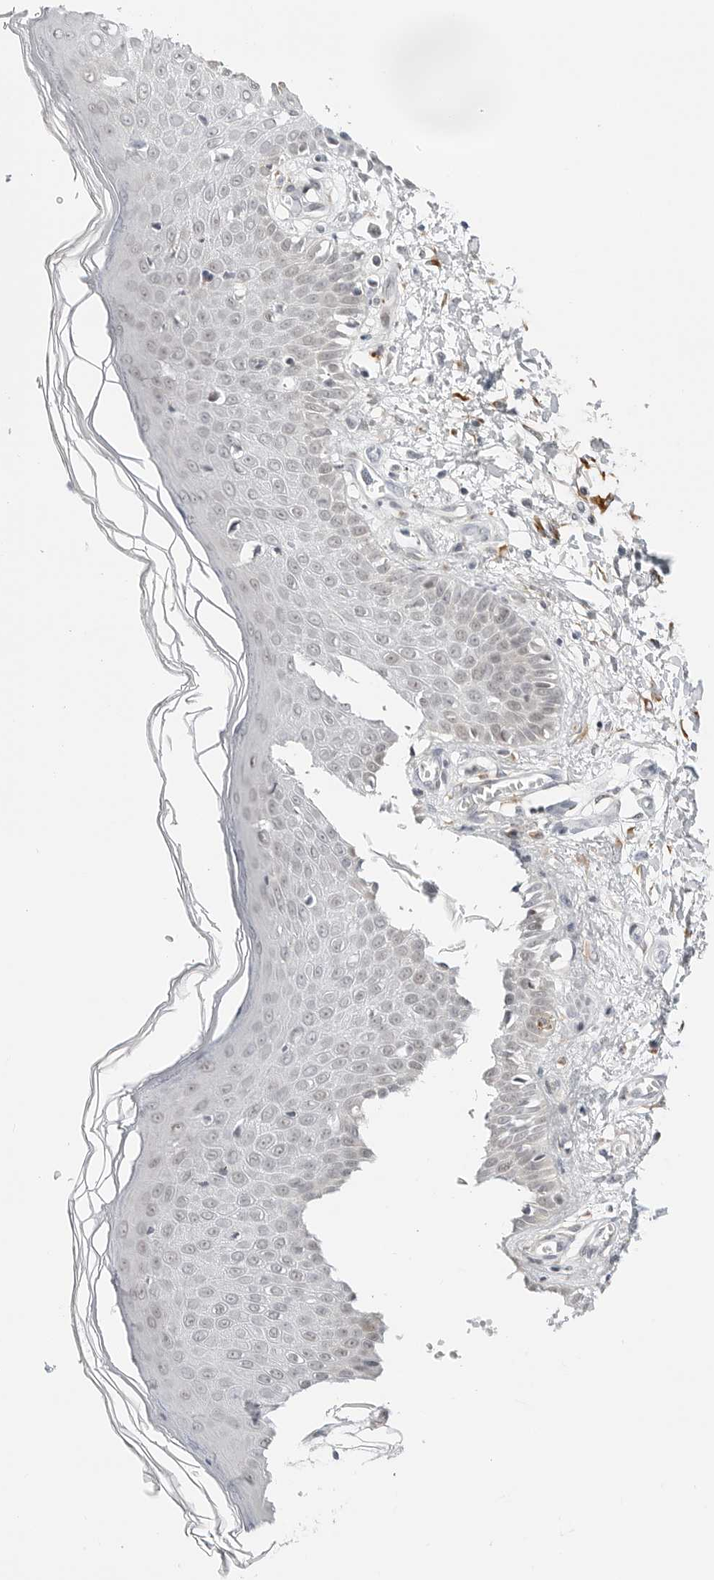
{"staining": {"intensity": "negative", "quantity": "none", "location": "none"}, "tissue": "skin", "cell_type": "Fibroblasts", "image_type": "normal", "snomed": [{"axis": "morphology", "description": "Normal tissue, NOS"}, {"axis": "morphology", "description": "Inflammation, NOS"}, {"axis": "topography", "description": "Skin"}], "caption": "Immunohistochemistry photomicrograph of normal human skin stained for a protein (brown), which exhibits no staining in fibroblasts.", "gene": "TSEN2", "patient": {"sex": "female", "age": 44}}